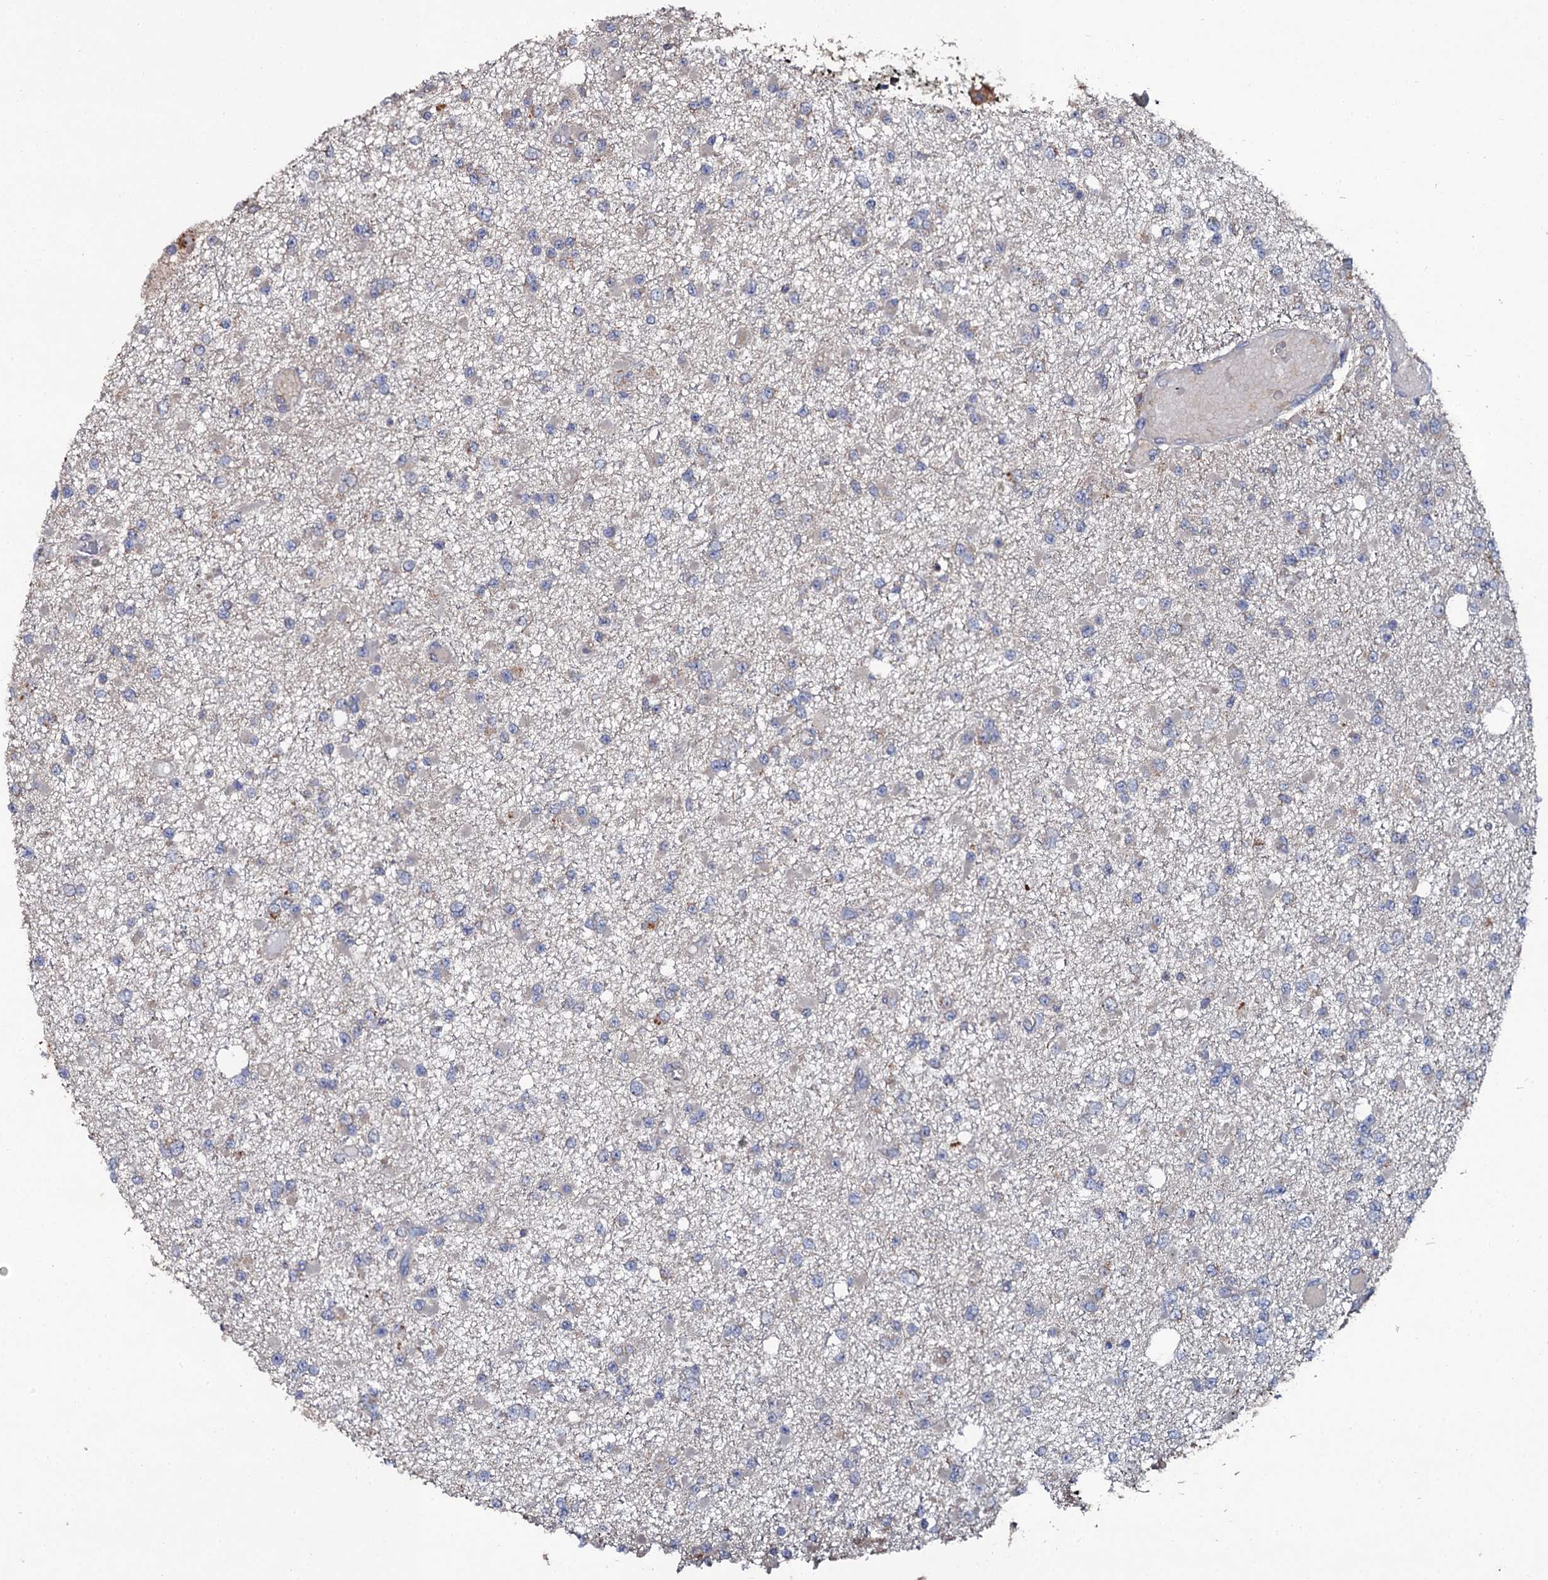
{"staining": {"intensity": "negative", "quantity": "none", "location": "none"}, "tissue": "glioma", "cell_type": "Tumor cells", "image_type": "cancer", "snomed": [{"axis": "morphology", "description": "Glioma, malignant, Low grade"}, {"axis": "topography", "description": "Brain"}], "caption": "Glioma stained for a protein using immunohistochemistry (IHC) displays no positivity tumor cells.", "gene": "LRRC28", "patient": {"sex": "female", "age": 22}}